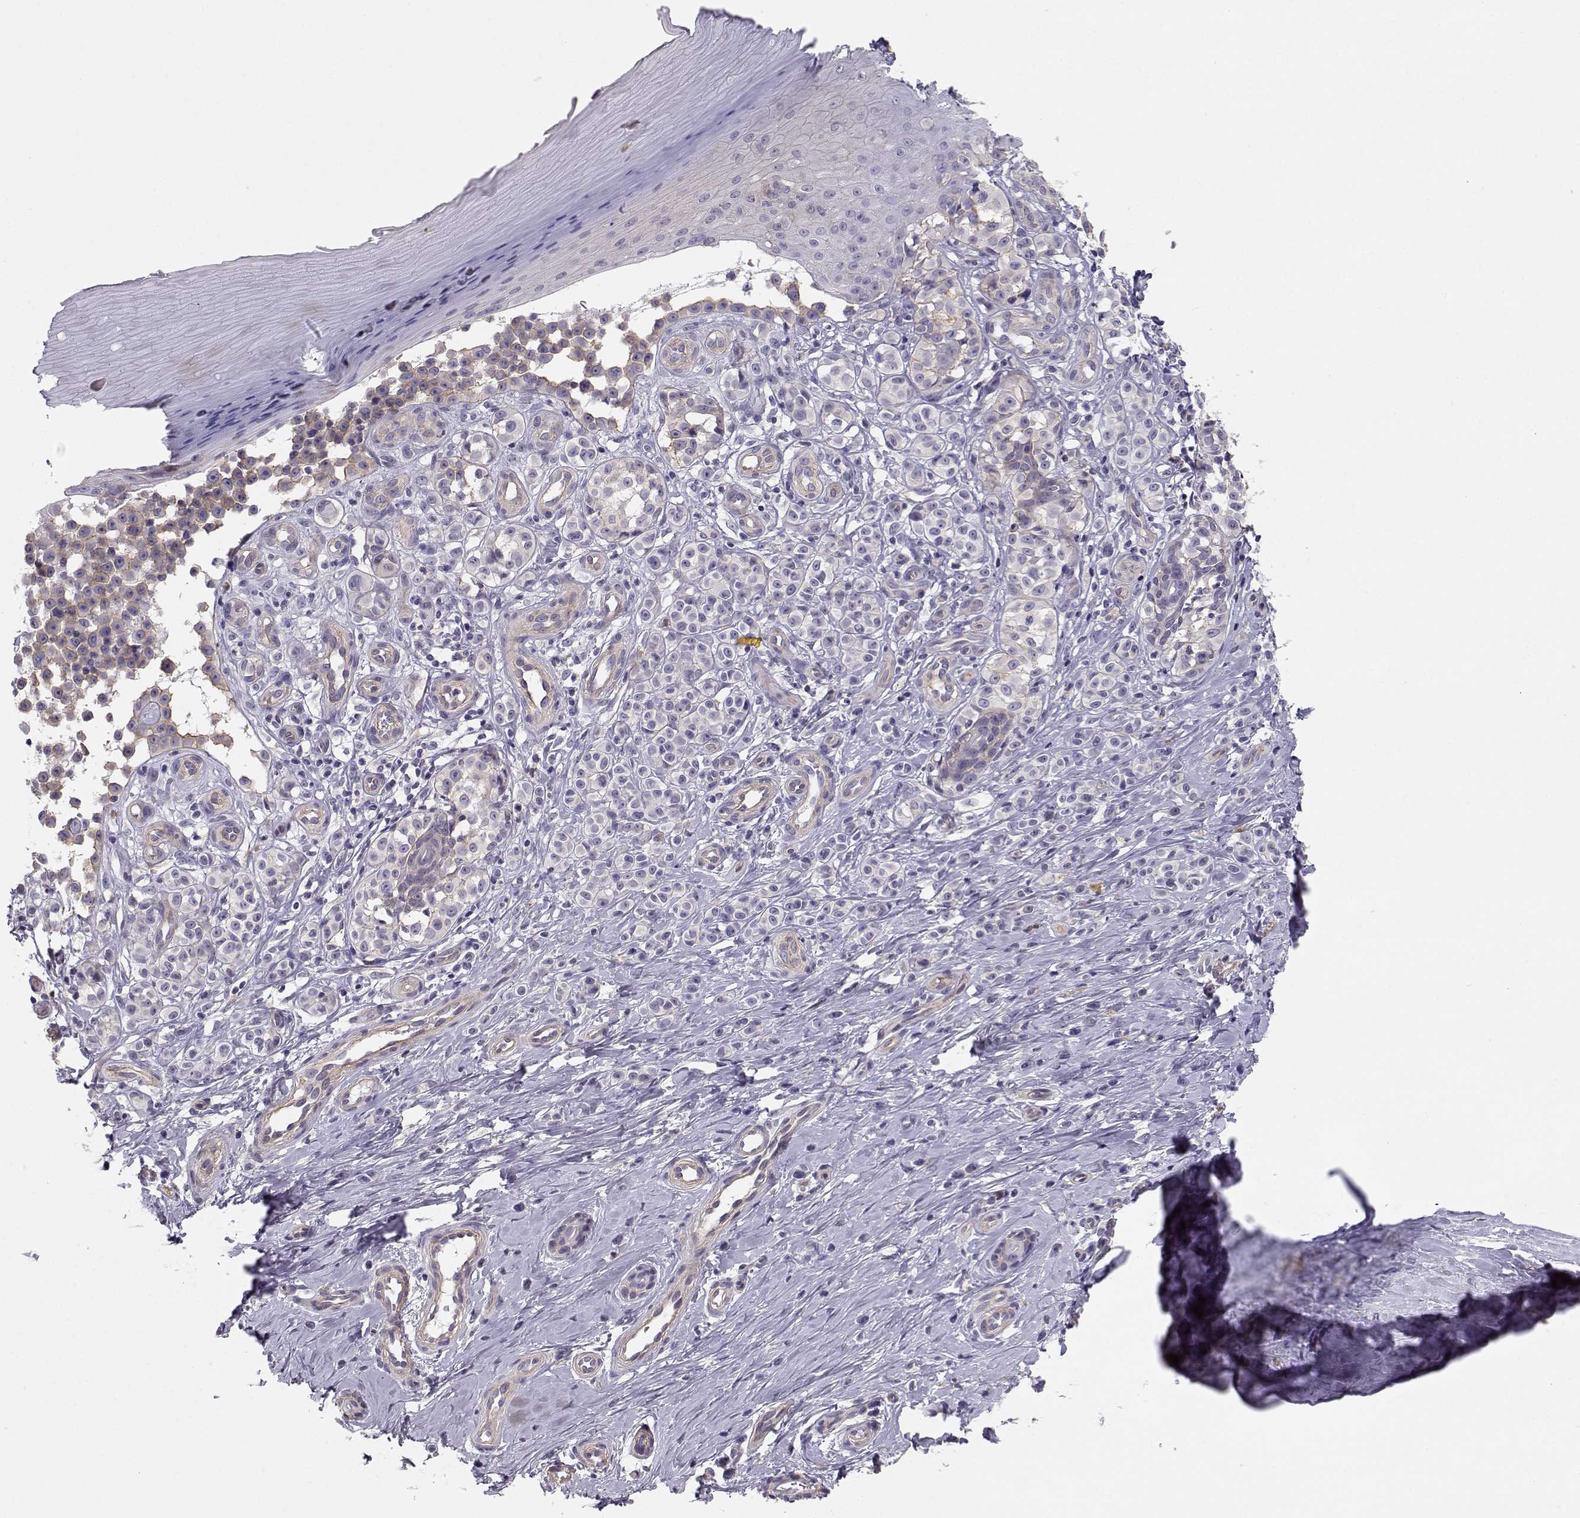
{"staining": {"intensity": "negative", "quantity": "none", "location": "none"}, "tissue": "melanoma", "cell_type": "Tumor cells", "image_type": "cancer", "snomed": [{"axis": "morphology", "description": "Malignant melanoma, NOS"}, {"axis": "topography", "description": "Skin"}], "caption": "The micrograph exhibits no staining of tumor cells in malignant melanoma.", "gene": "DAPL1", "patient": {"sex": "female", "age": 76}}